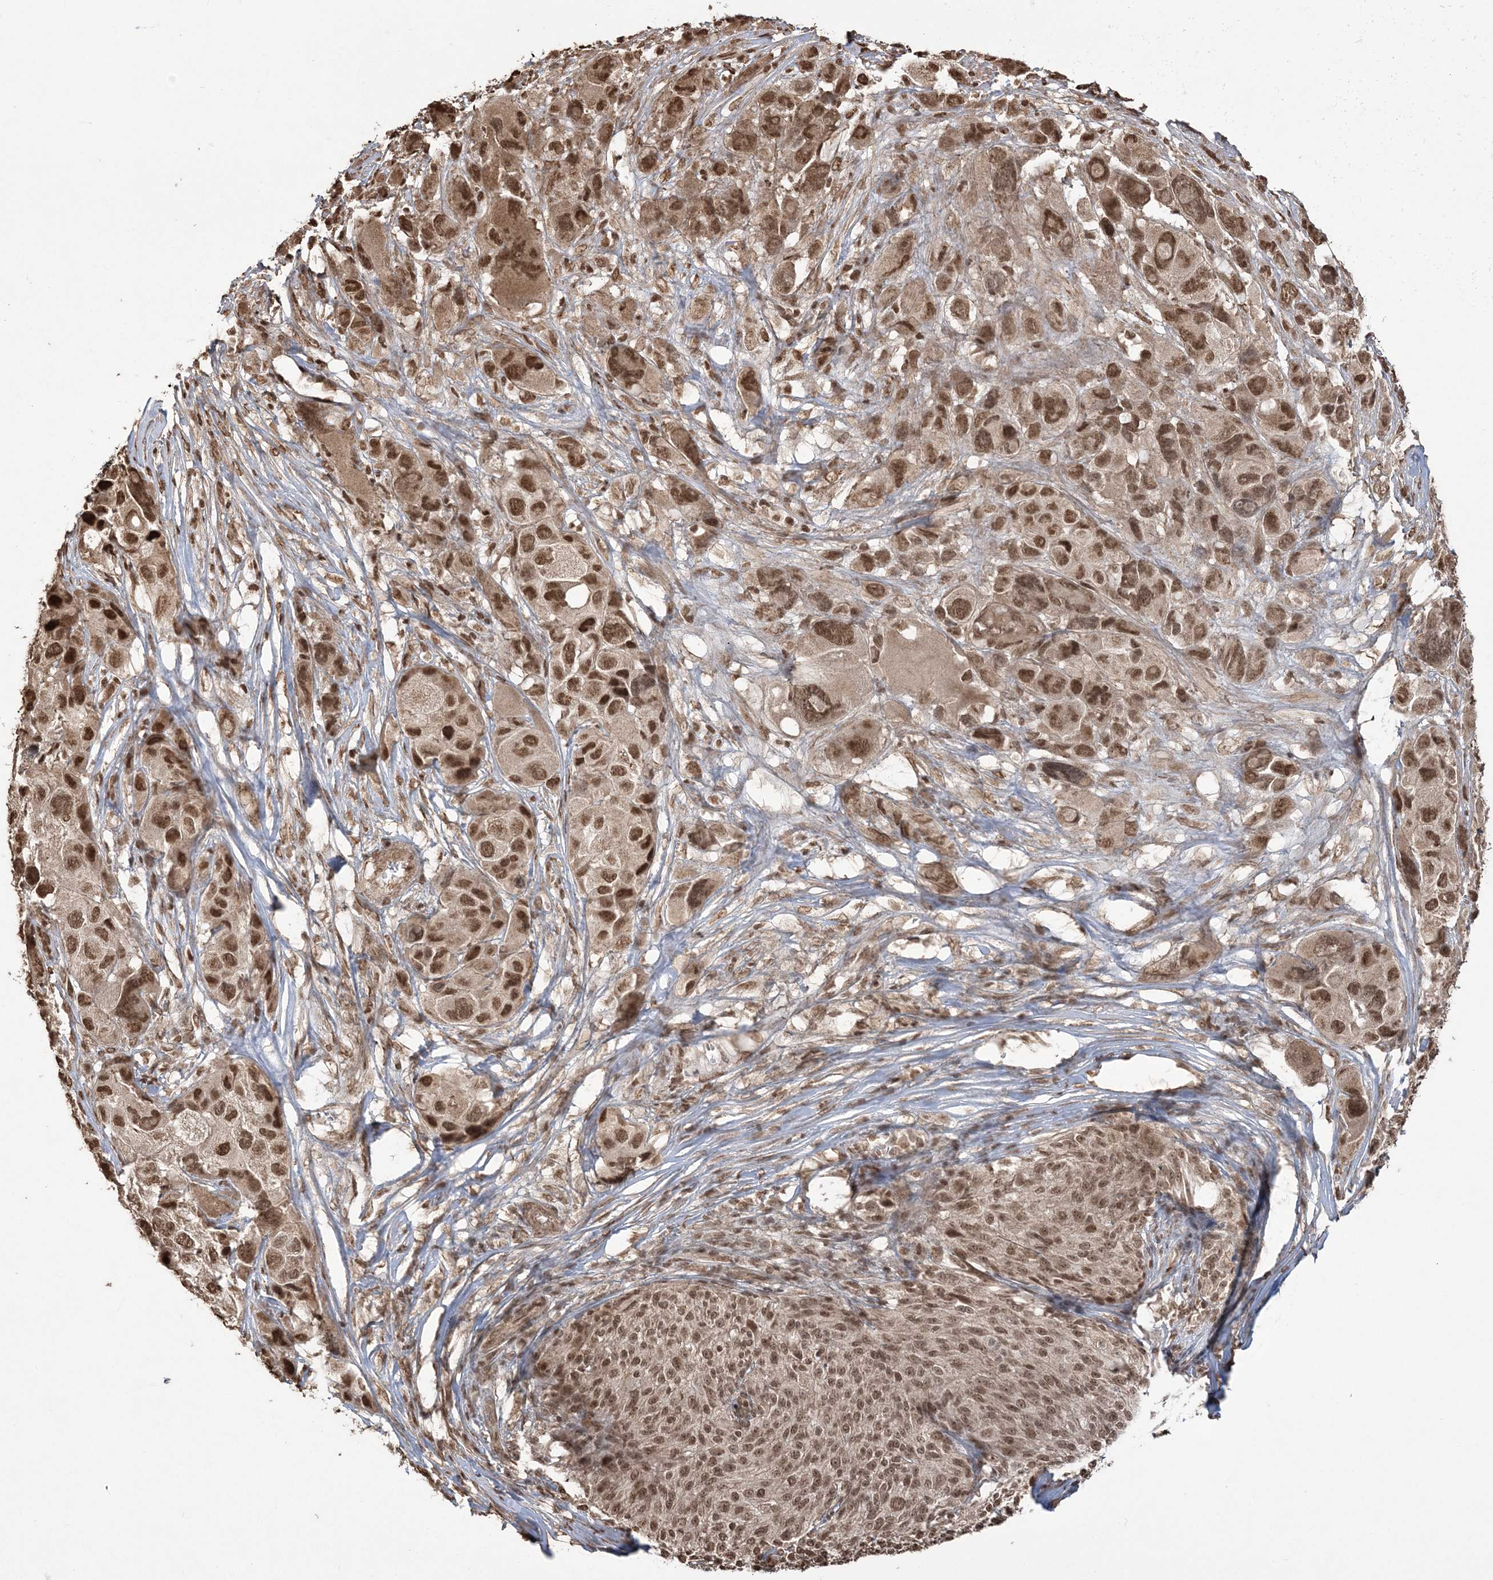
{"staining": {"intensity": "strong", "quantity": ">75%", "location": "nuclear"}, "tissue": "melanoma", "cell_type": "Tumor cells", "image_type": "cancer", "snomed": [{"axis": "morphology", "description": "Malignant melanoma, NOS"}, {"axis": "topography", "description": "Skin of trunk"}], "caption": "Protein expression analysis of melanoma reveals strong nuclear expression in approximately >75% of tumor cells. Using DAB (brown) and hematoxylin (blue) stains, captured at high magnification using brightfield microscopy.", "gene": "ZNF839", "patient": {"sex": "male", "age": 71}}